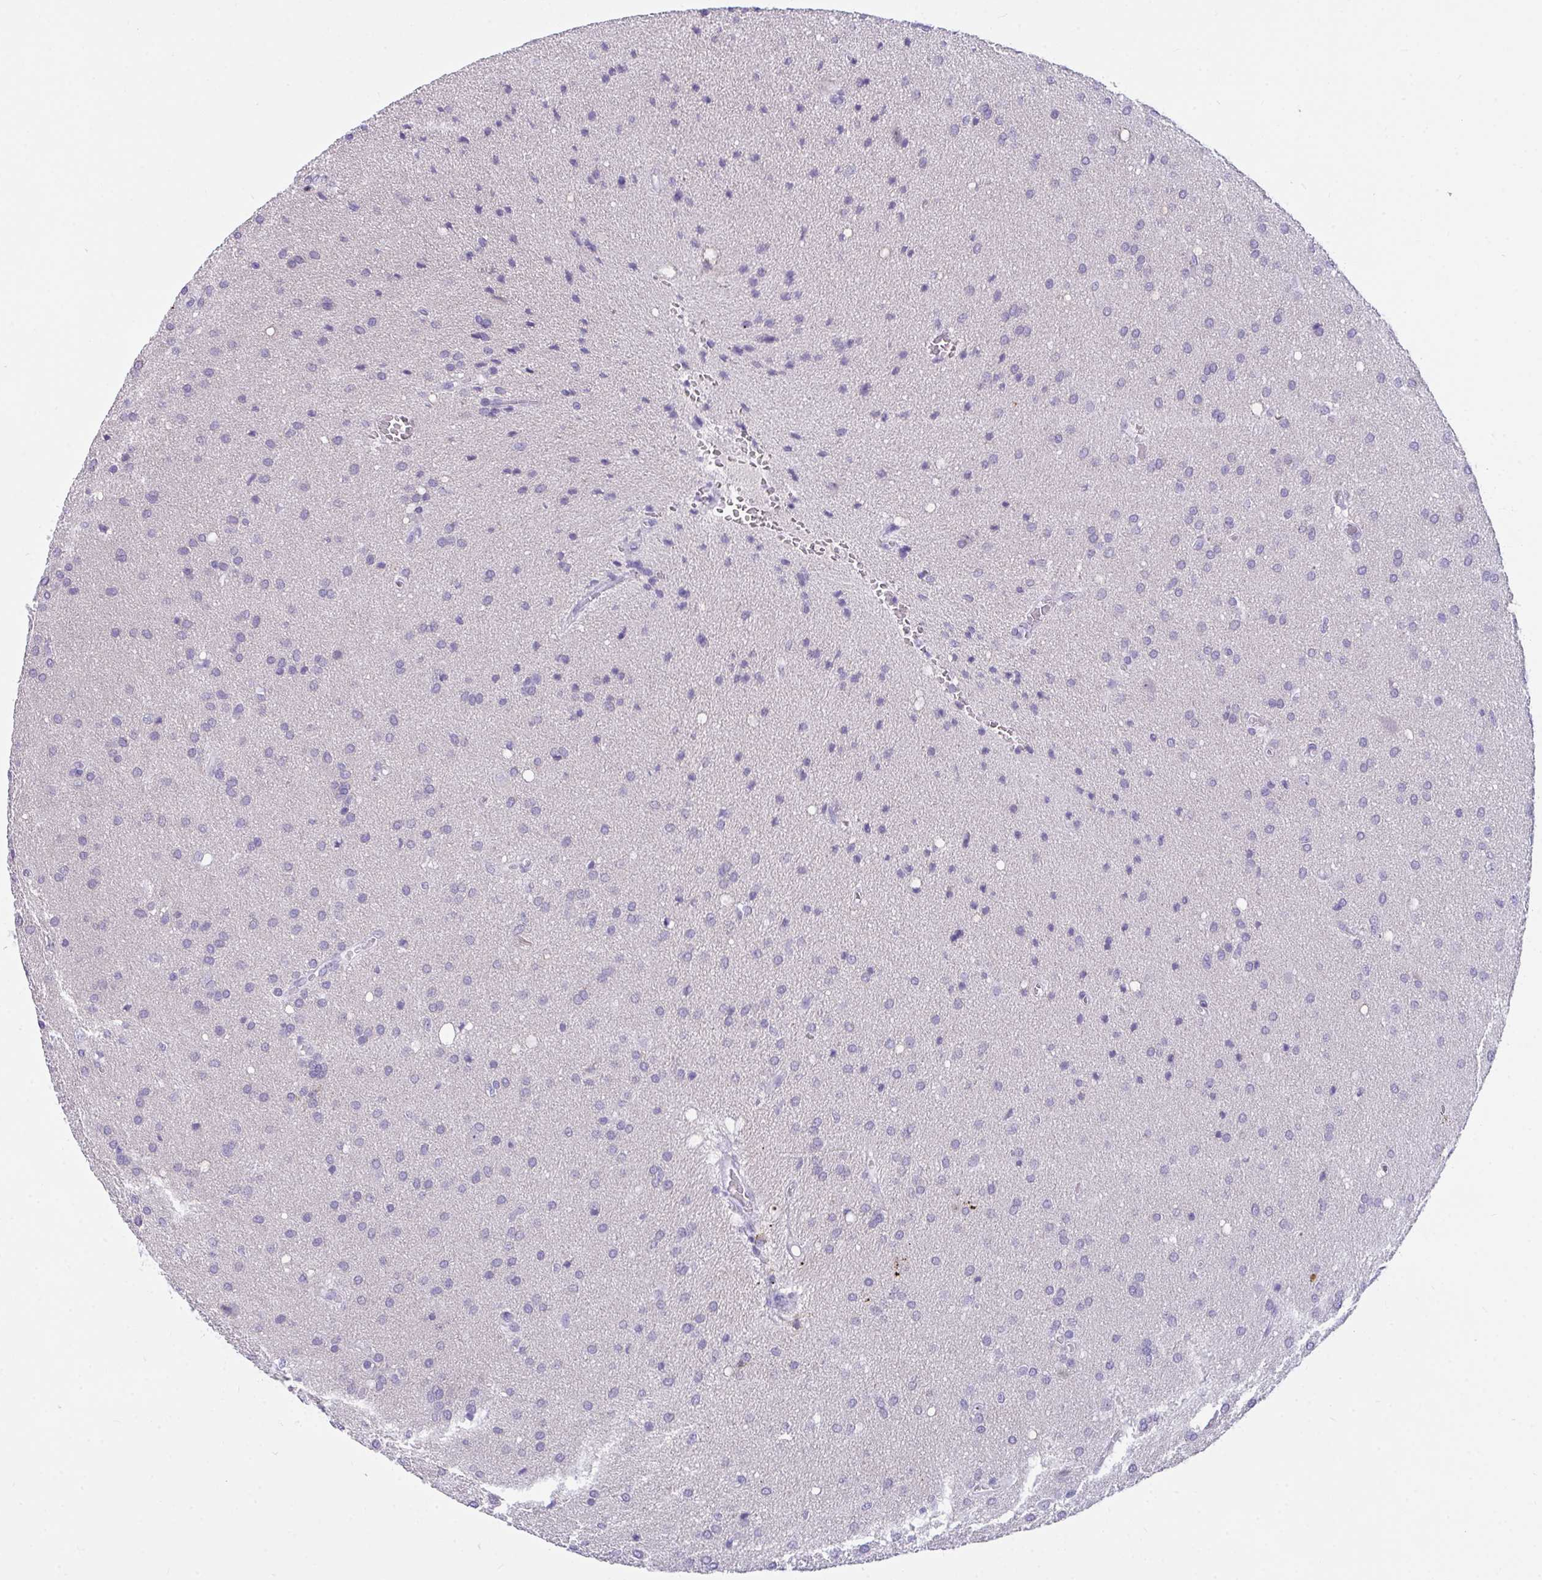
{"staining": {"intensity": "negative", "quantity": "none", "location": "none"}, "tissue": "glioma", "cell_type": "Tumor cells", "image_type": "cancer", "snomed": [{"axis": "morphology", "description": "Glioma, malignant, Low grade"}, {"axis": "topography", "description": "Brain"}], "caption": "Protein analysis of glioma demonstrates no significant expression in tumor cells.", "gene": "SEMA6B", "patient": {"sex": "female", "age": 54}}